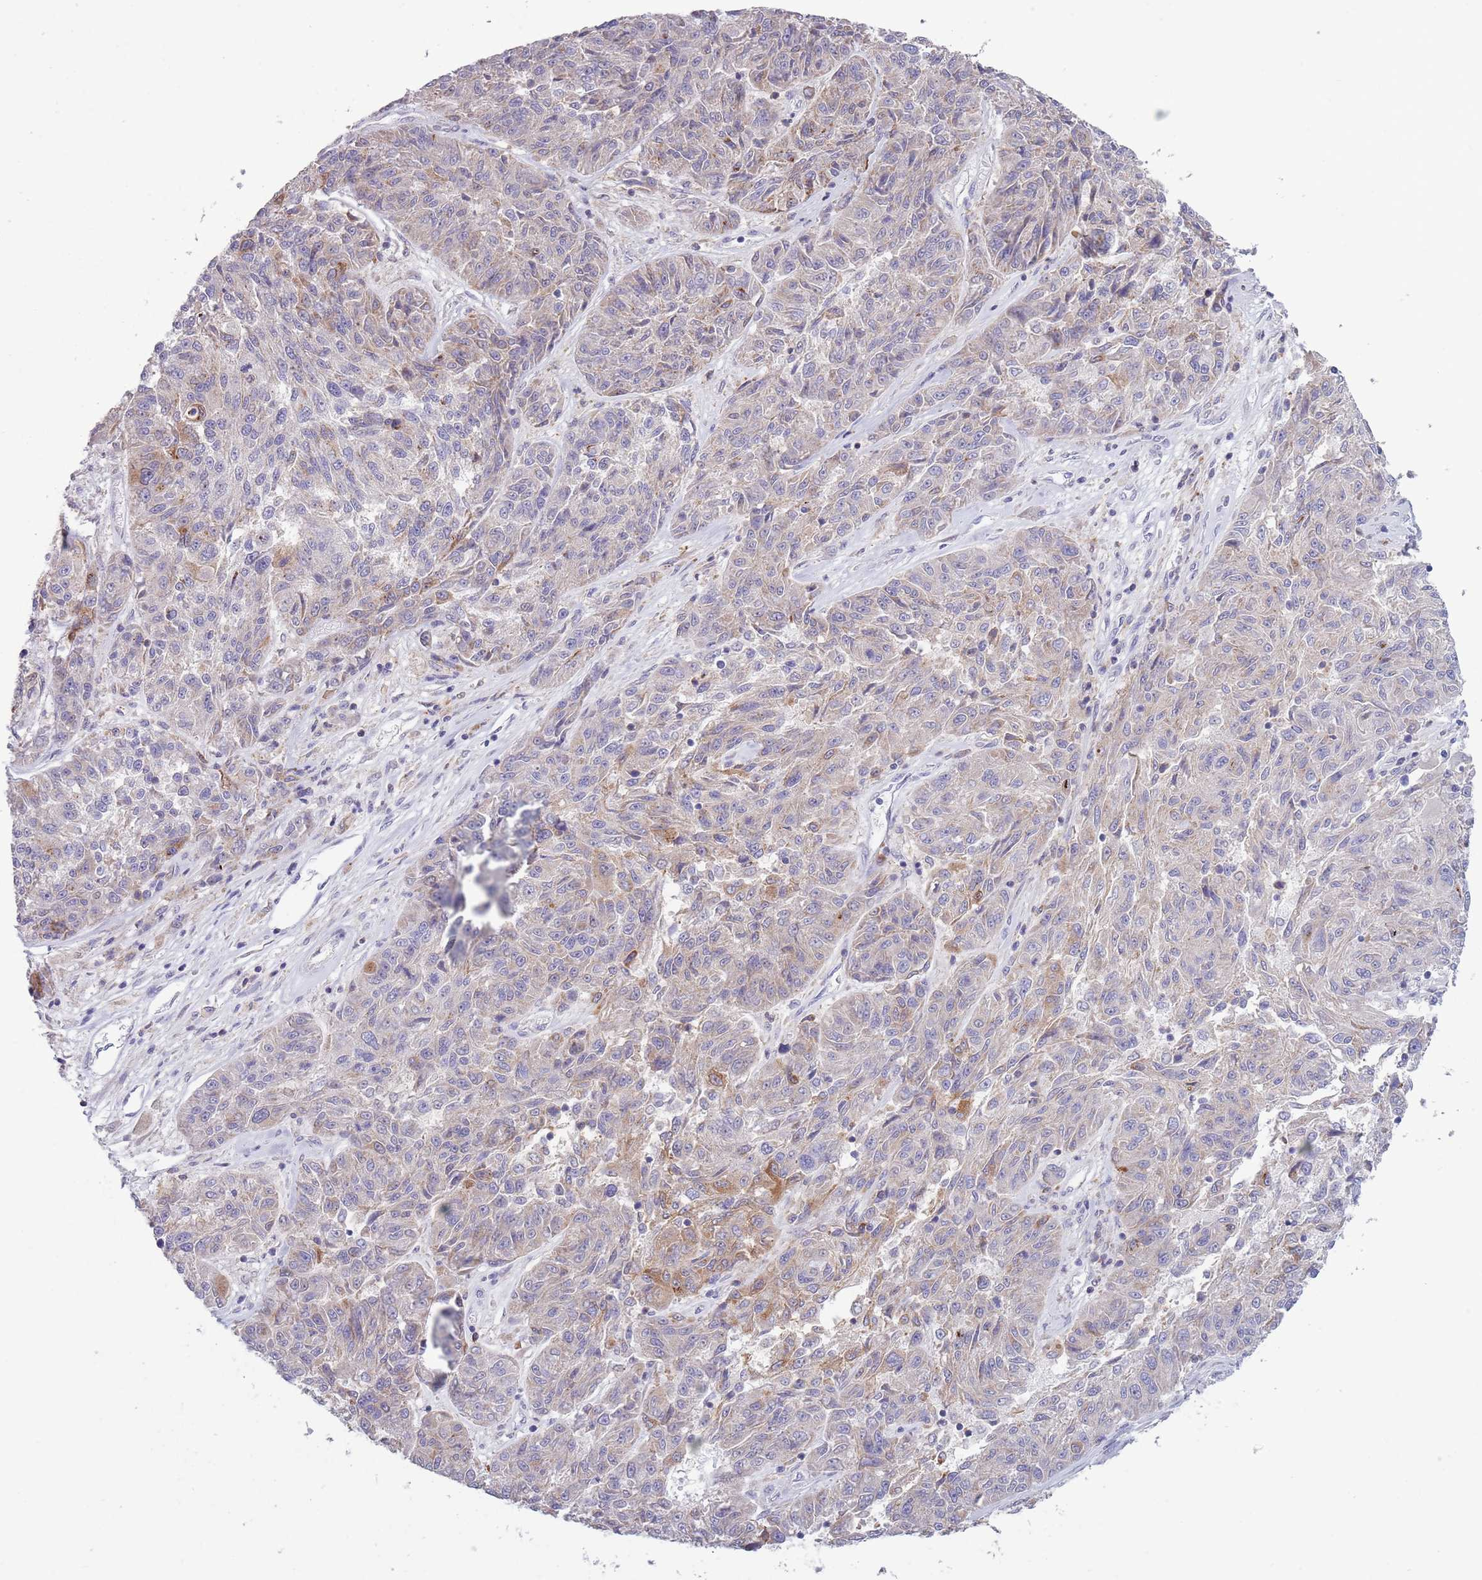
{"staining": {"intensity": "moderate", "quantity": "<25%", "location": "cytoplasmic/membranous"}, "tissue": "melanoma", "cell_type": "Tumor cells", "image_type": "cancer", "snomed": [{"axis": "morphology", "description": "Malignant melanoma, NOS"}, {"axis": "topography", "description": "Skin"}], "caption": "High-magnification brightfield microscopy of melanoma stained with DAB (3,3'-diaminobenzidine) (brown) and counterstained with hematoxylin (blue). tumor cells exhibit moderate cytoplasmic/membranous staining is present in about<25% of cells.", "gene": "ACSBG1", "patient": {"sex": "male", "age": 53}}